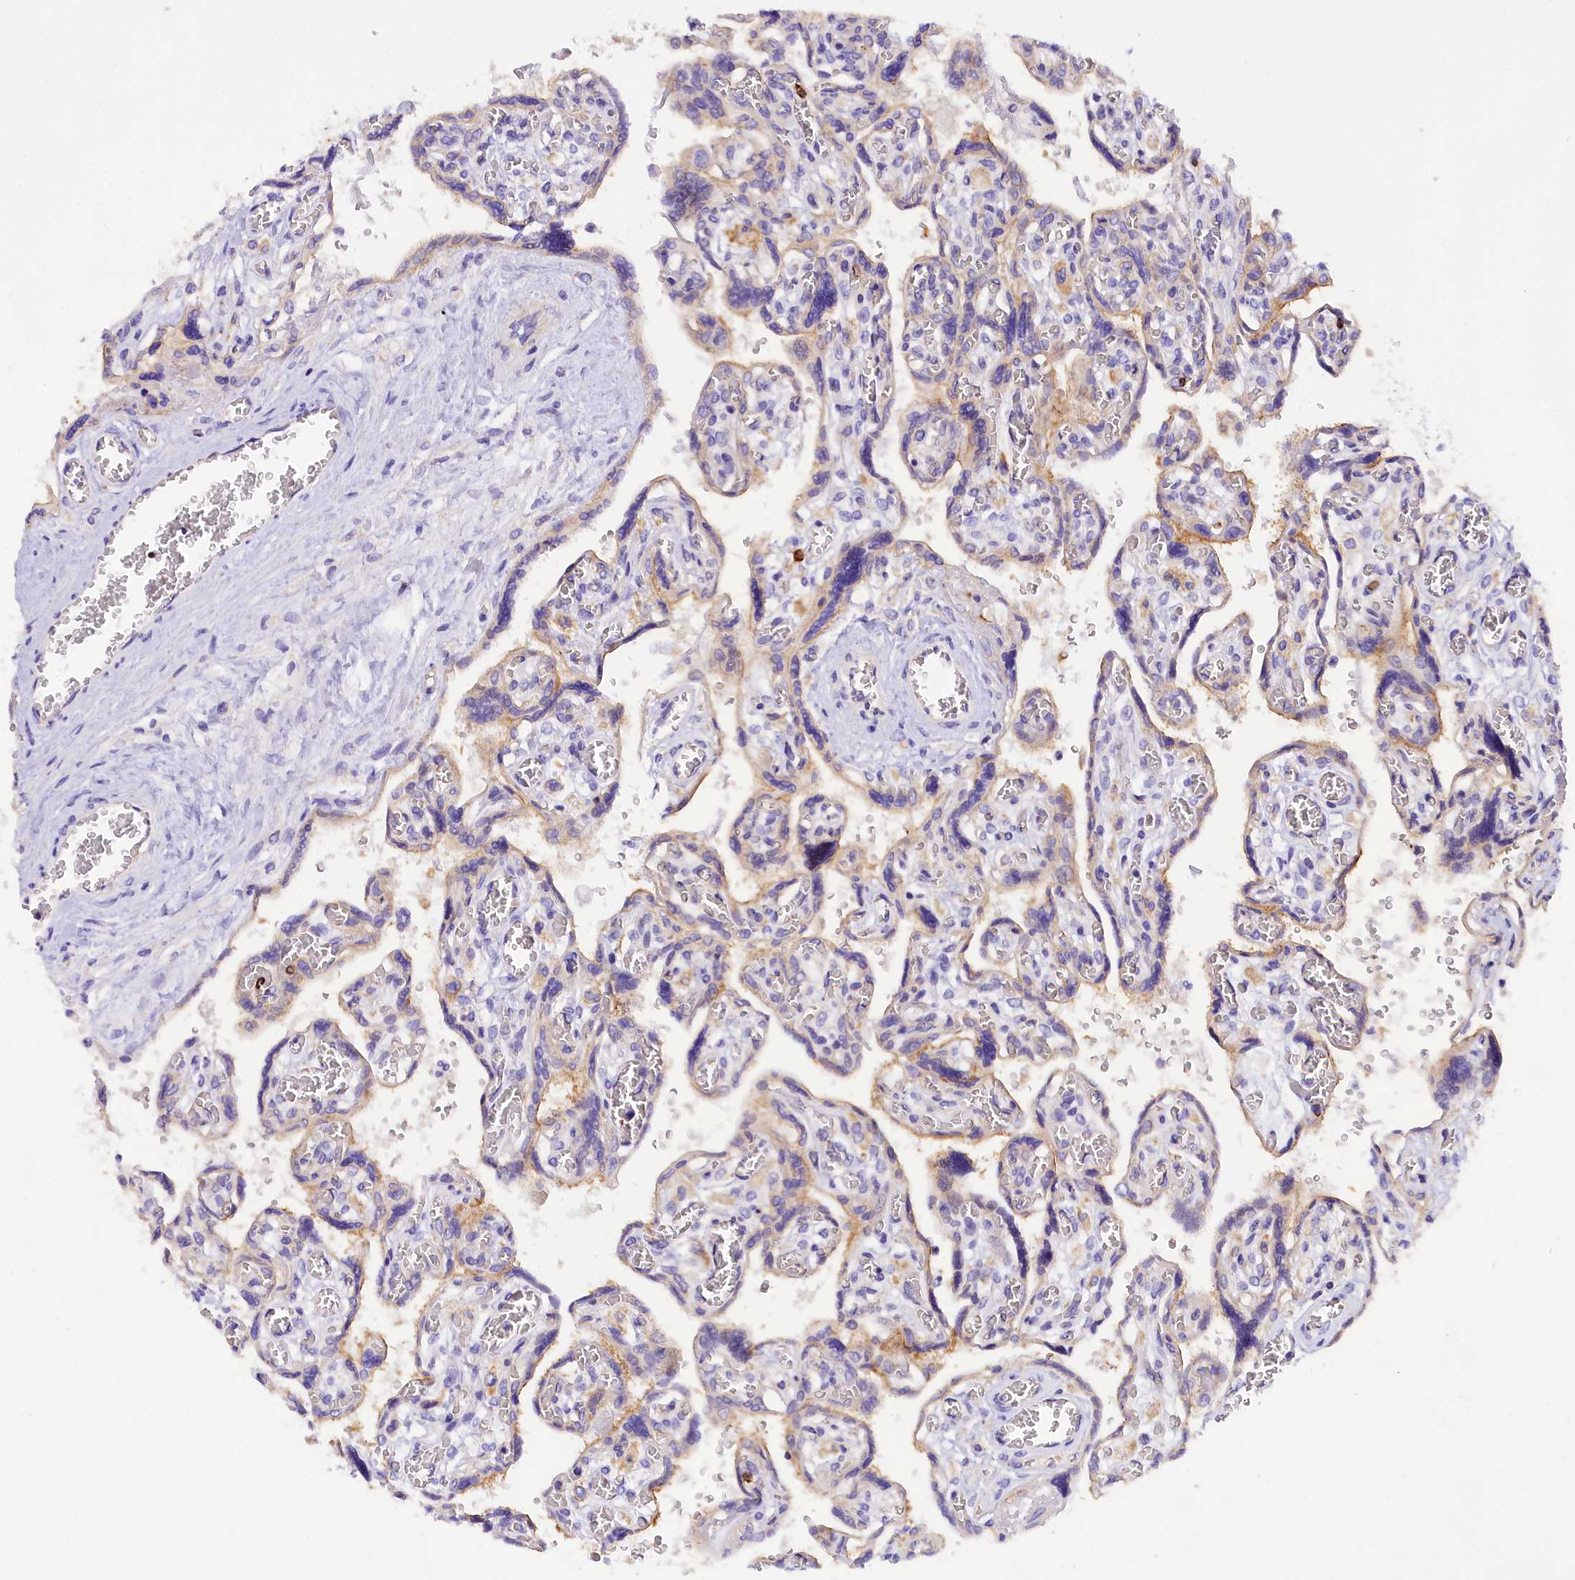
{"staining": {"intensity": "moderate", "quantity": "<25%", "location": "cytoplasmic/membranous"}, "tissue": "placenta", "cell_type": "Trophoblastic cells", "image_type": "normal", "snomed": [{"axis": "morphology", "description": "Normal tissue, NOS"}, {"axis": "topography", "description": "Placenta"}], "caption": "The photomicrograph shows immunohistochemical staining of unremarkable placenta. There is moderate cytoplasmic/membranous staining is identified in approximately <25% of trophoblastic cells.", "gene": "FAM193A", "patient": {"sex": "female", "age": 39}}